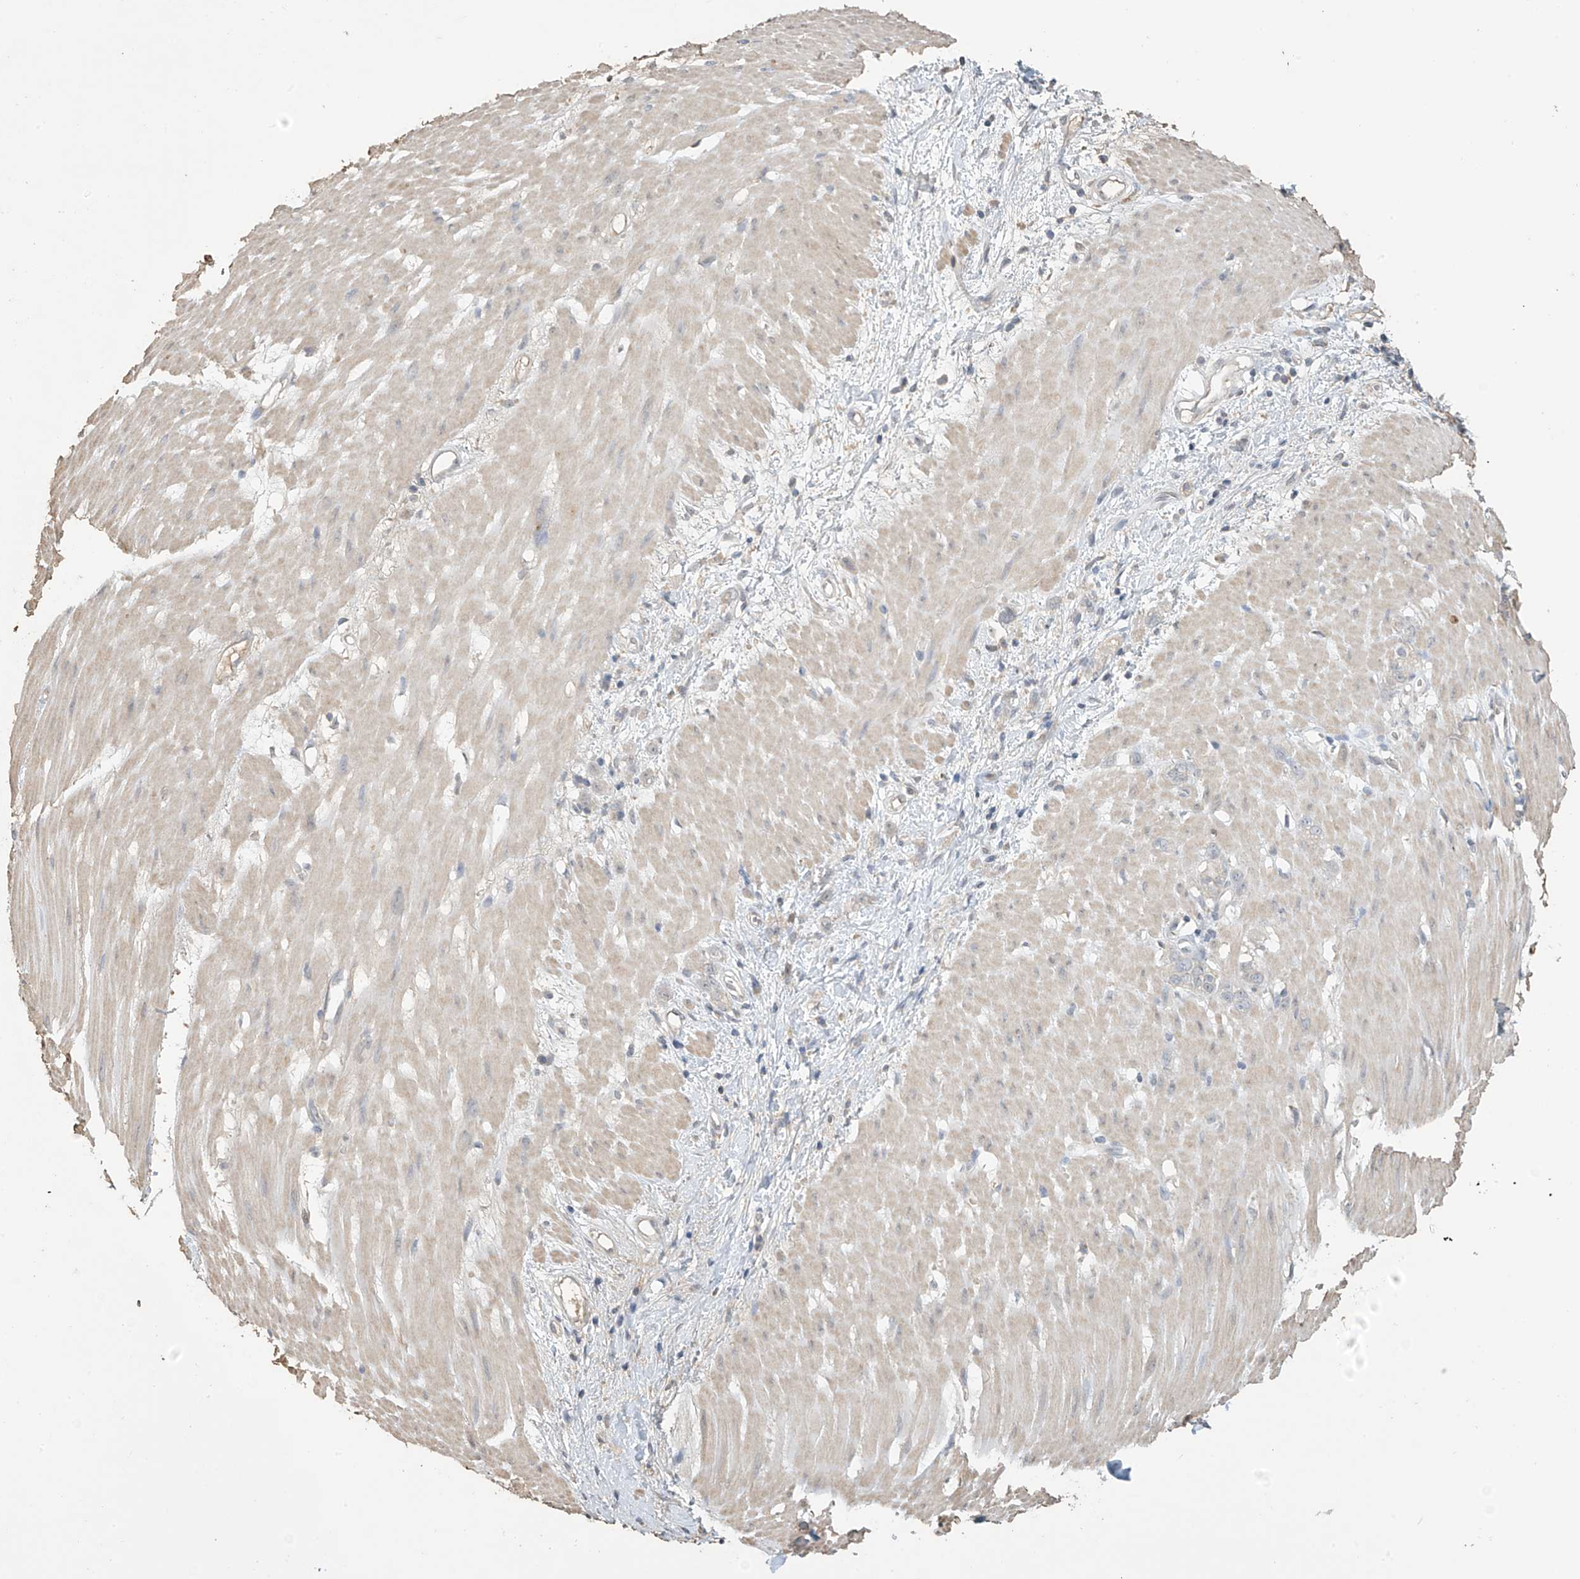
{"staining": {"intensity": "negative", "quantity": "none", "location": "none"}, "tissue": "stomach cancer", "cell_type": "Tumor cells", "image_type": "cancer", "snomed": [{"axis": "morphology", "description": "Adenocarcinoma, NOS"}, {"axis": "topography", "description": "Stomach"}], "caption": "Stomach cancer was stained to show a protein in brown. There is no significant staining in tumor cells. (DAB (3,3'-diaminobenzidine) IHC with hematoxylin counter stain).", "gene": "SLFN14", "patient": {"sex": "female", "age": 76}}